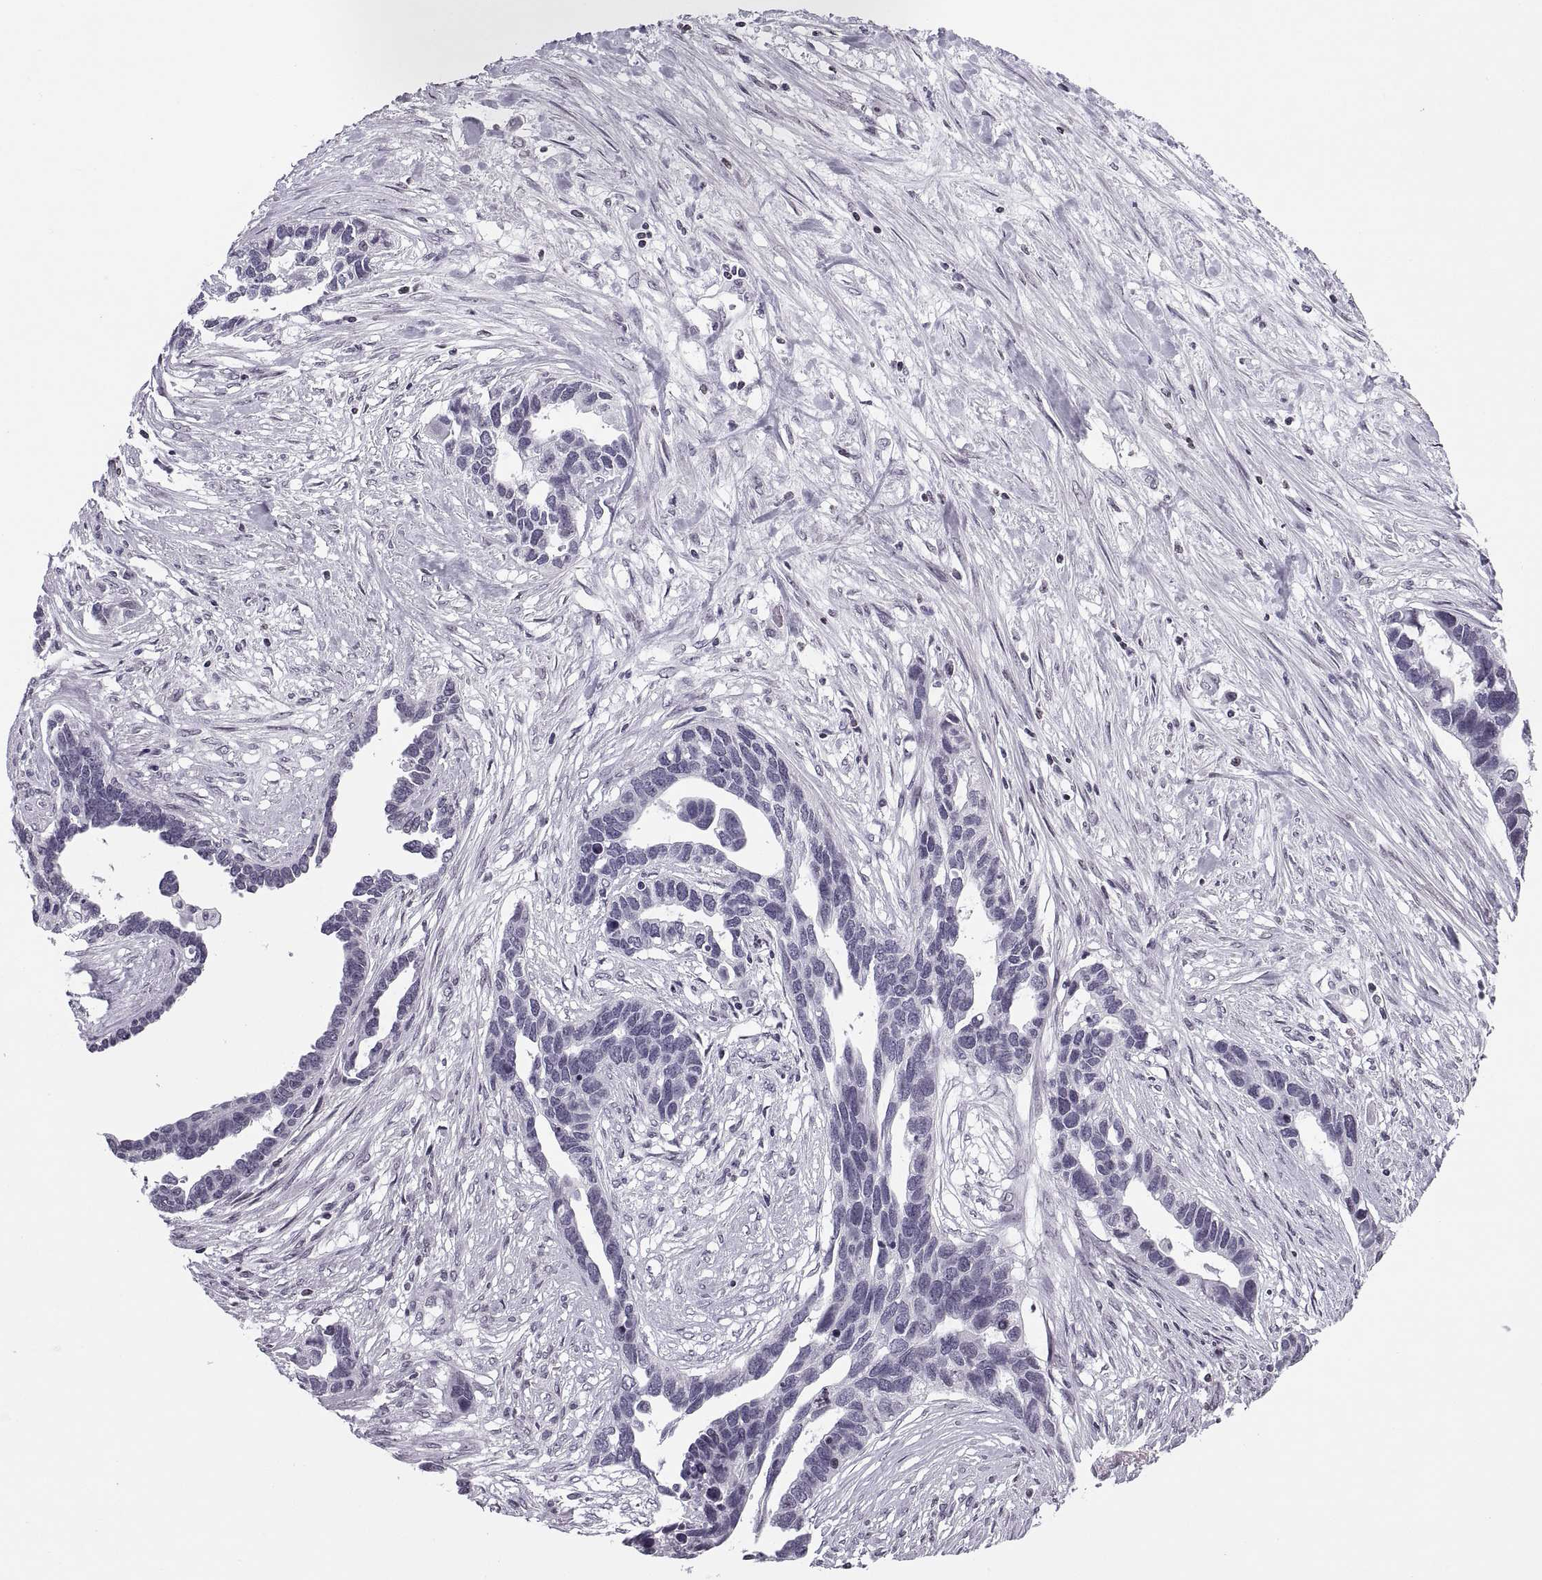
{"staining": {"intensity": "negative", "quantity": "none", "location": "none"}, "tissue": "ovarian cancer", "cell_type": "Tumor cells", "image_type": "cancer", "snomed": [{"axis": "morphology", "description": "Cystadenocarcinoma, serous, NOS"}, {"axis": "topography", "description": "Ovary"}], "caption": "Immunohistochemical staining of human ovarian cancer (serous cystadenocarcinoma) exhibits no significant staining in tumor cells.", "gene": "H1-8", "patient": {"sex": "female", "age": 54}}